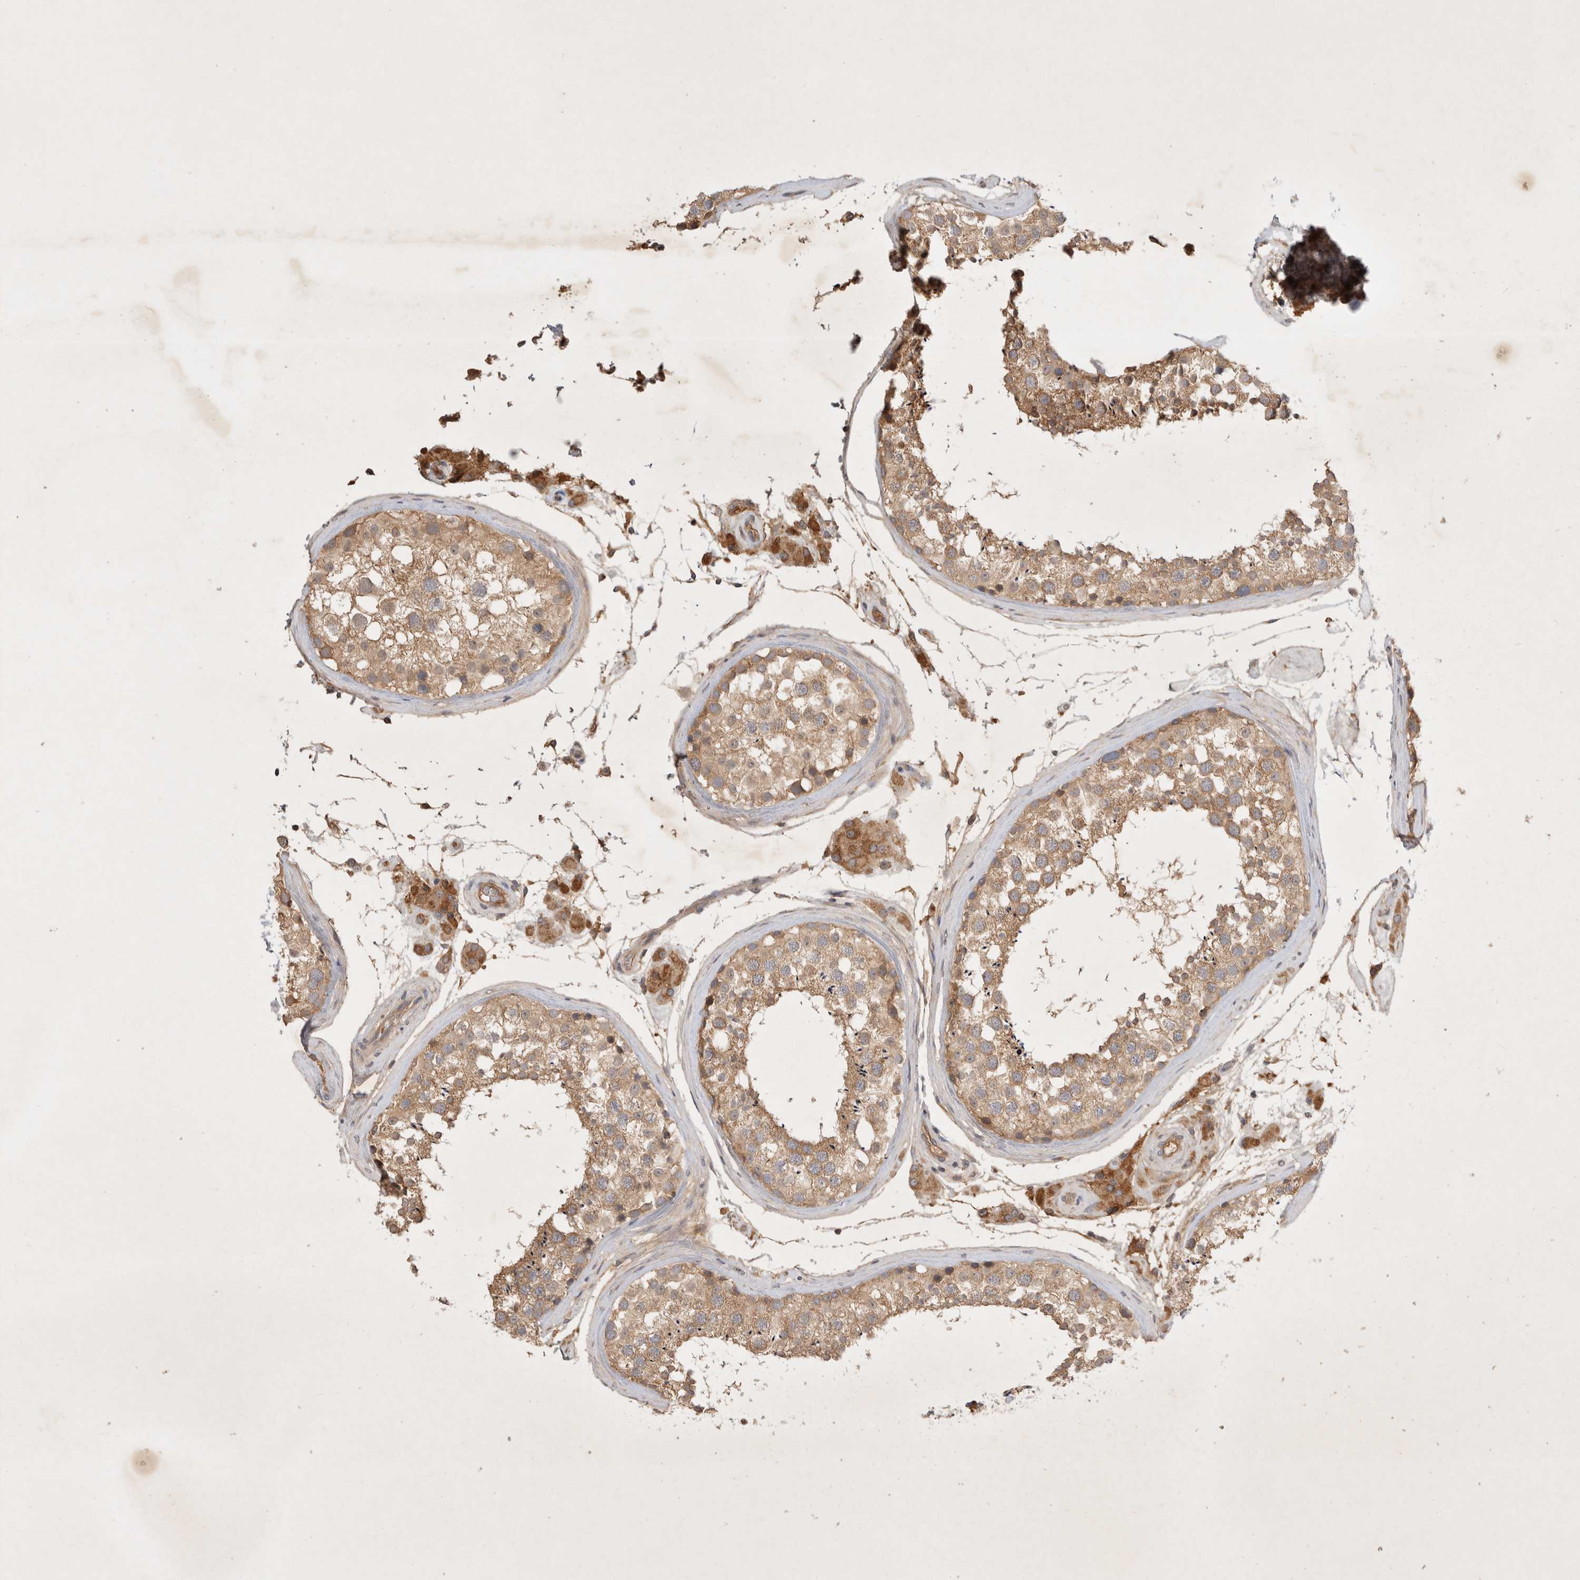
{"staining": {"intensity": "moderate", "quantity": ">75%", "location": "cytoplasmic/membranous"}, "tissue": "testis", "cell_type": "Cells in seminiferous ducts", "image_type": "normal", "snomed": [{"axis": "morphology", "description": "Normal tissue, NOS"}, {"axis": "topography", "description": "Testis"}], "caption": "Unremarkable testis was stained to show a protein in brown. There is medium levels of moderate cytoplasmic/membranous staining in approximately >75% of cells in seminiferous ducts. The staining was performed using DAB, with brown indicating positive protein expression. Nuclei are stained blue with hematoxylin.", "gene": "YES1", "patient": {"sex": "male", "age": 46}}